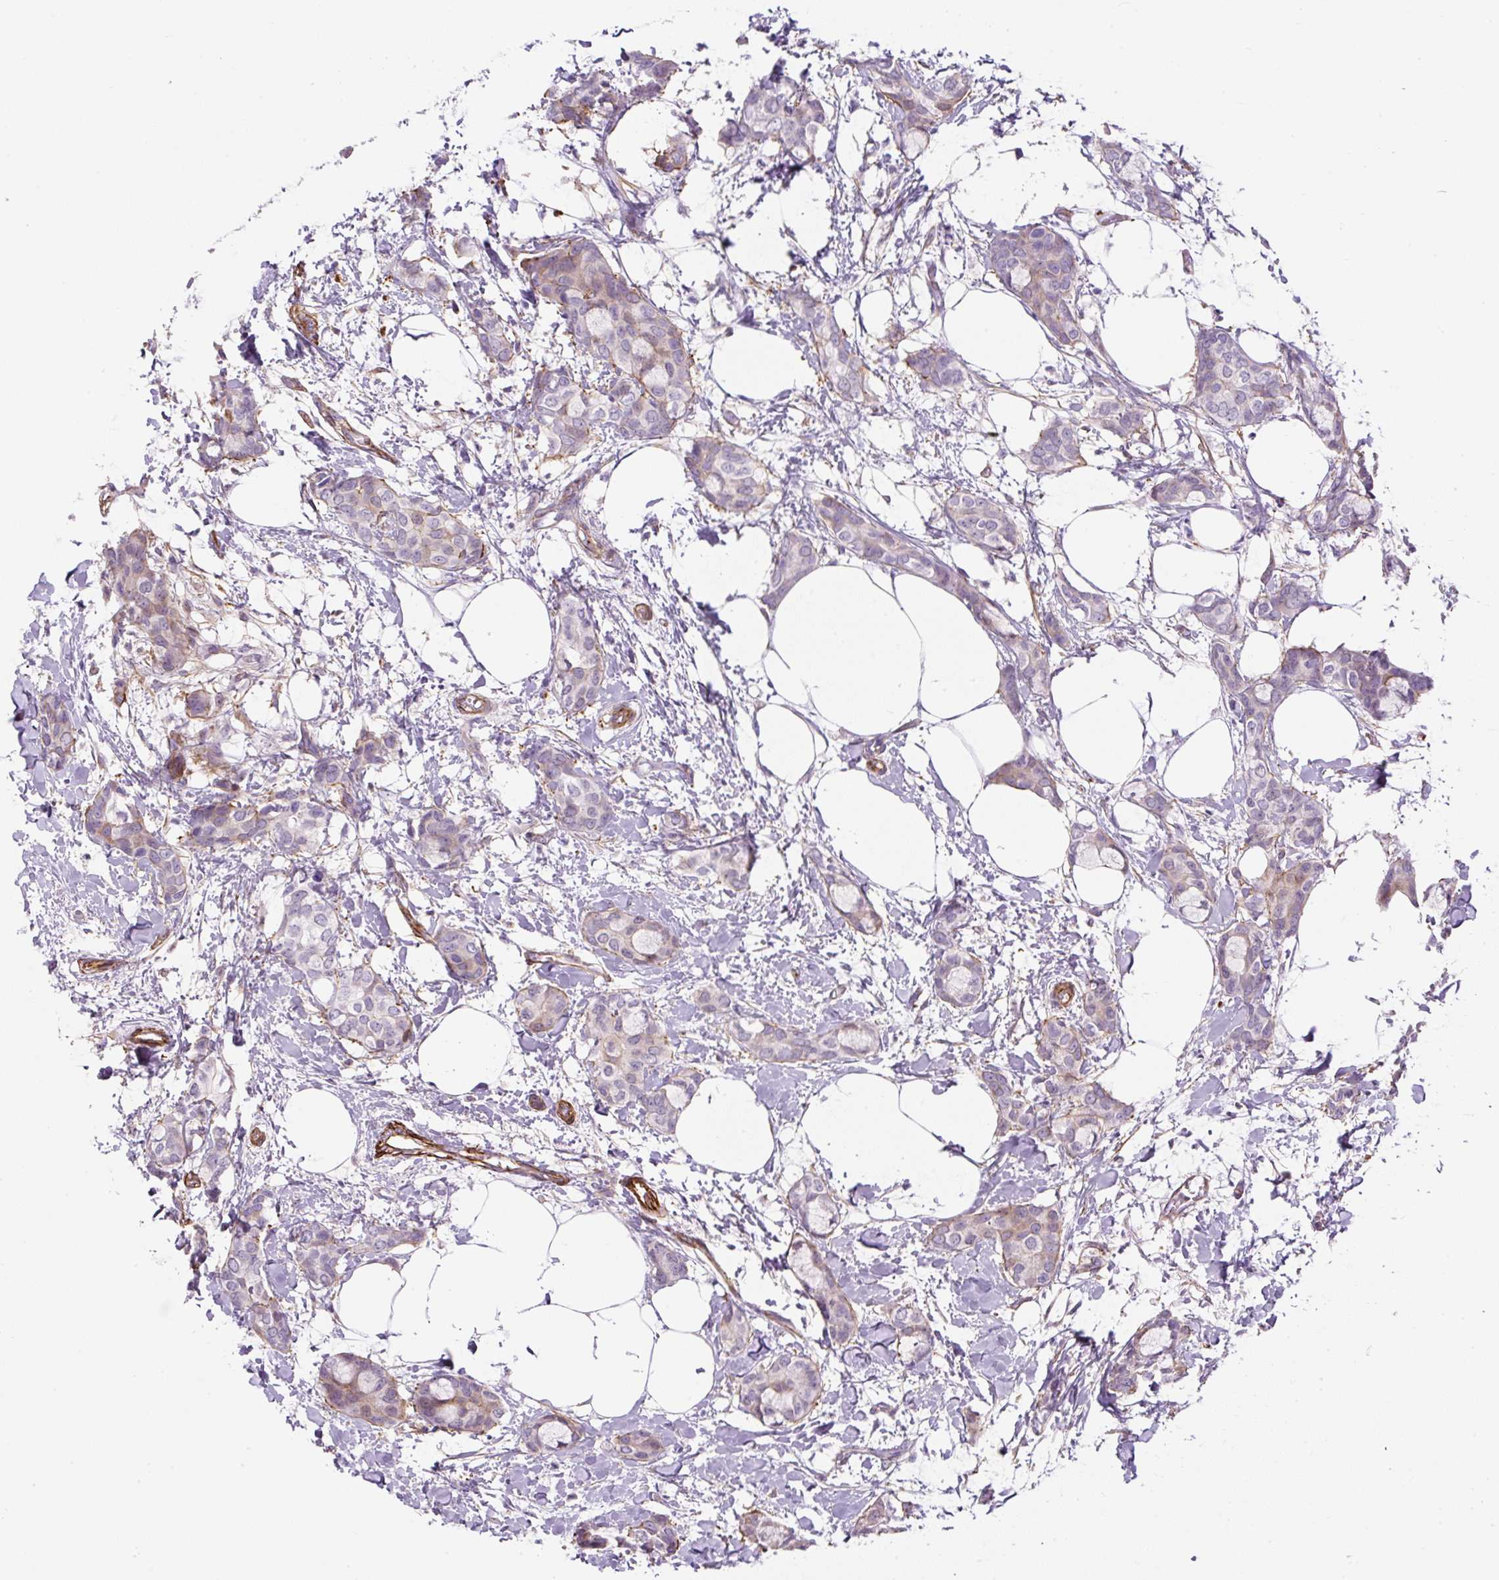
{"staining": {"intensity": "negative", "quantity": "none", "location": "none"}, "tissue": "breast cancer", "cell_type": "Tumor cells", "image_type": "cancer", "snomed": [{"axis": "morphology", "description": "Duct carcinoma"}, {"axis": "topography", "description": "Breast"}], "caption": "Immunohistochemical staining of intraductal carcinoma (breast) displays no significant staining in tumor cells.", "gene": "B3GALT5", "patient": {"sex": "female", "age": 73}}